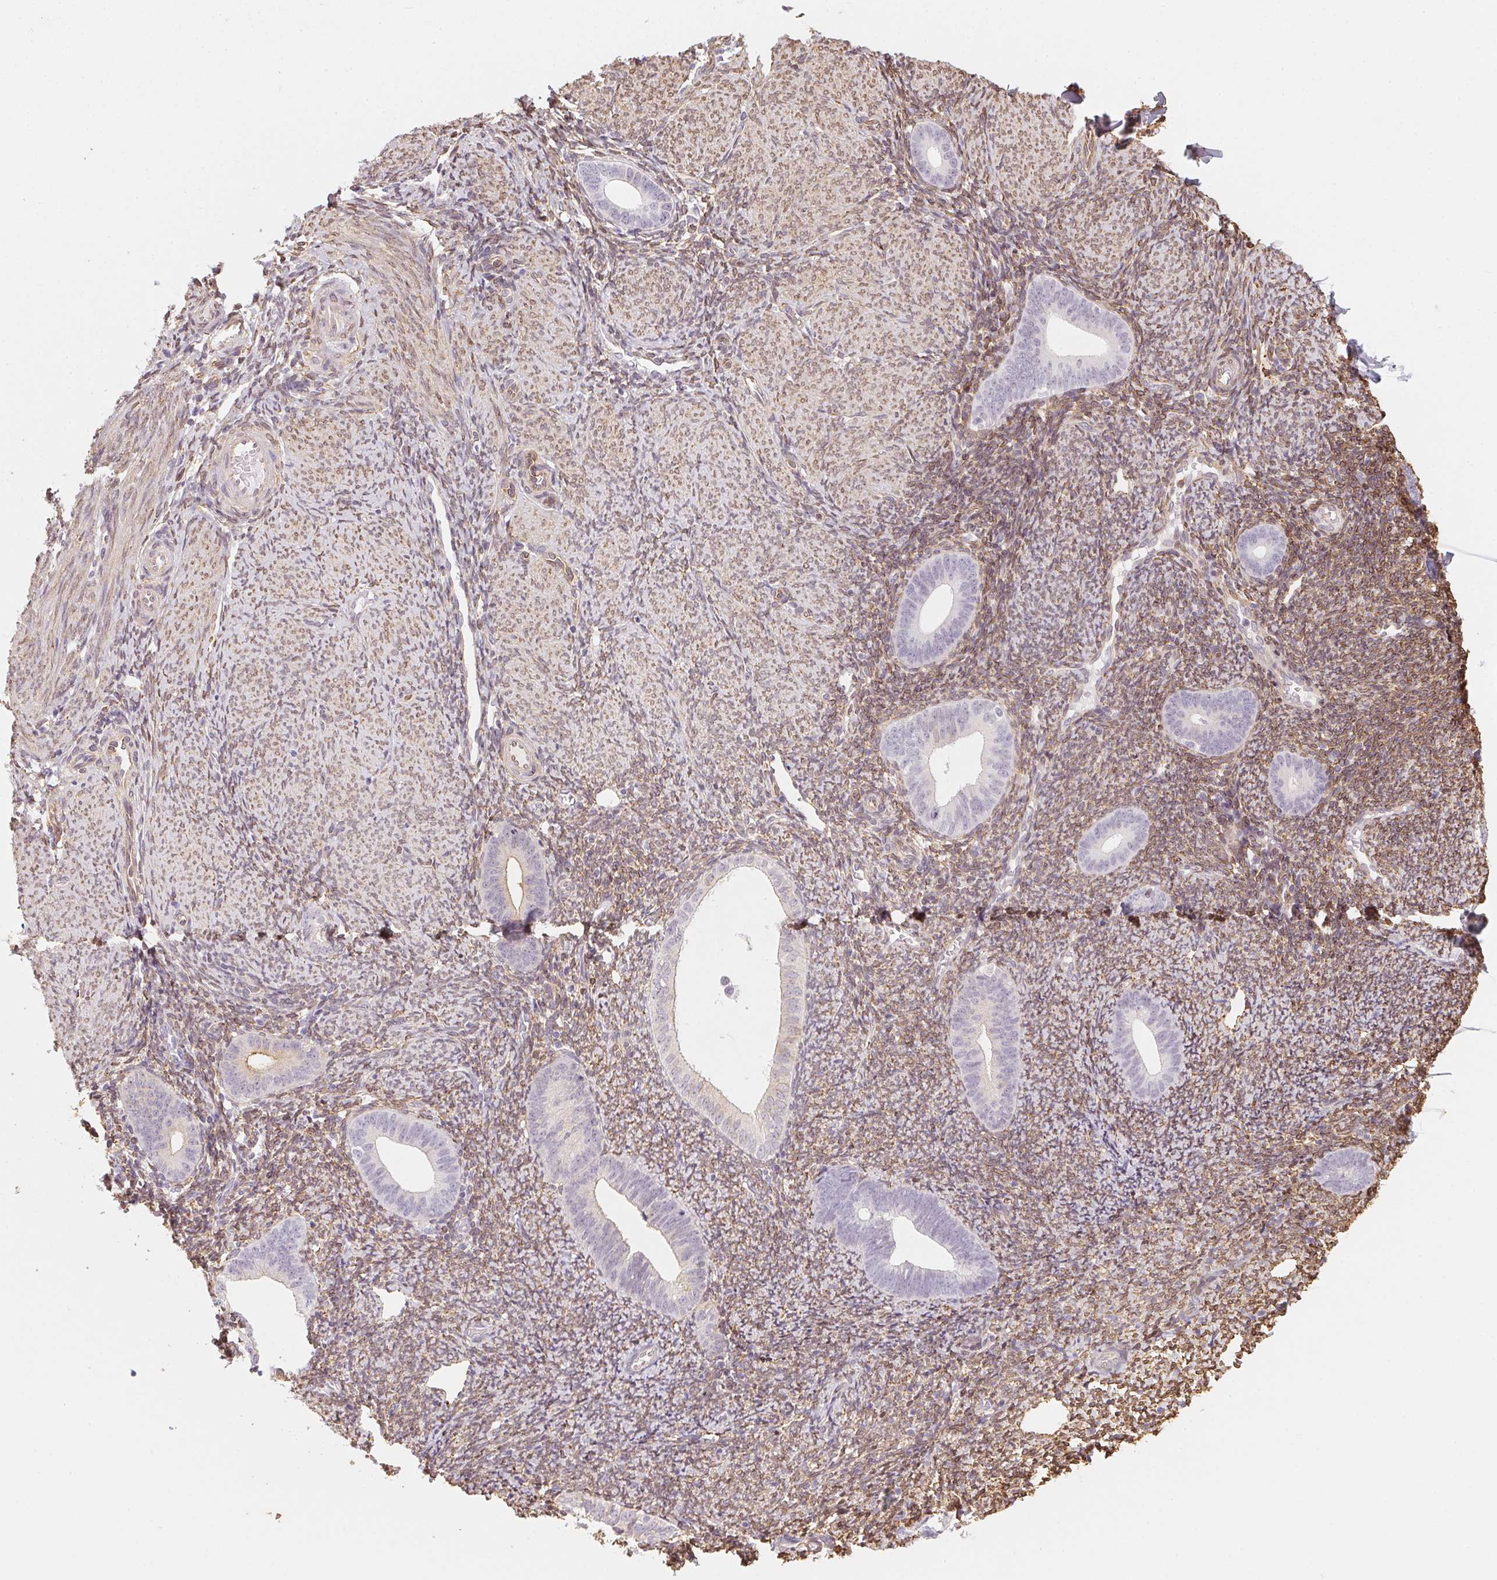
{"staining": {"intensity": "moderate", "quantity": "25%-75%", "location": "cytoplasmic/membranous"}, "tissue": "endometrium", "cell_type": "Cells in endometrial stroma", "image_type": "normal", "snomed": [{"axis": "morphology", "description": "Normal tissue, NOS"}, {"axis": "topography", "description": "Endometrium"}], "caption": "Benign endometrium was stained to show a protein in brown. There is medium levels of moderate cytoplasmic/membranous staining in about 25%-75% of cells in endometrial stroma. The staining was performed using DAB (3,3'-diaminobenzidine) to visualize the protein expression in brown, while the nuclei were stained in blue with hematoxylin (Magnification: 20x).", "gene": "RSBN1", "patient": {"sex": "female", "age": 39}}